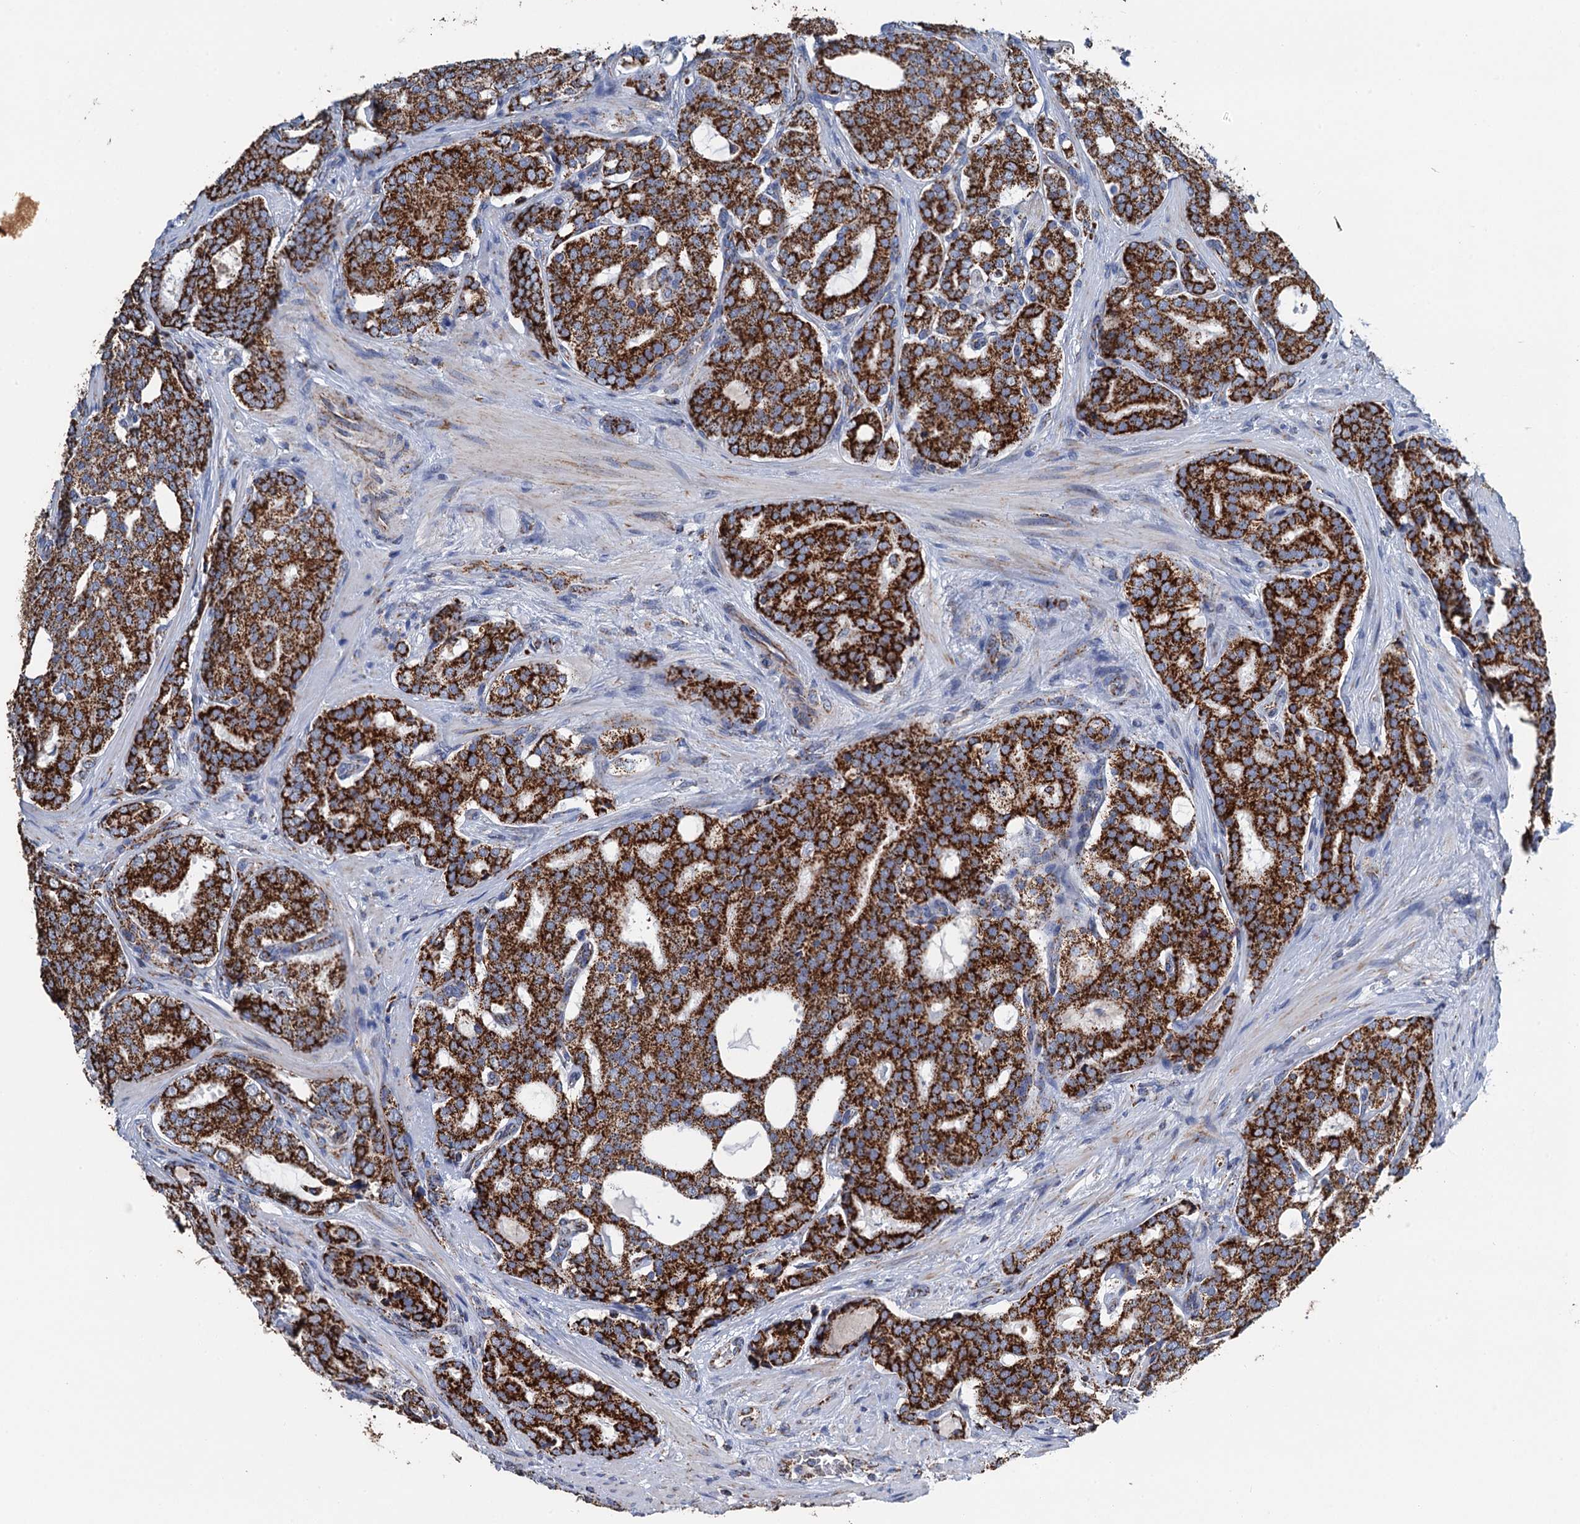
{"staining": {"intensity": "strong", "quantity": ">75%", "location": "cytoplasmic/membranous"}, "tissue": "prostate cancer", "cell_type": "Tumor cells", "image_type": "cancer", "snomed": [{"axis": "morphology", "description": "Adenocarcinoma, High grade"}, {"axis": "topography", "description": "Prostate"}], "caption": "Strong cytoplasmic/membranous staining is appreciated in approximately >75% of tumor cells in prostate adenocarcinoma (high-grade).", "gene": "IVD", "patient": {"sex": "male", "age": 63}}